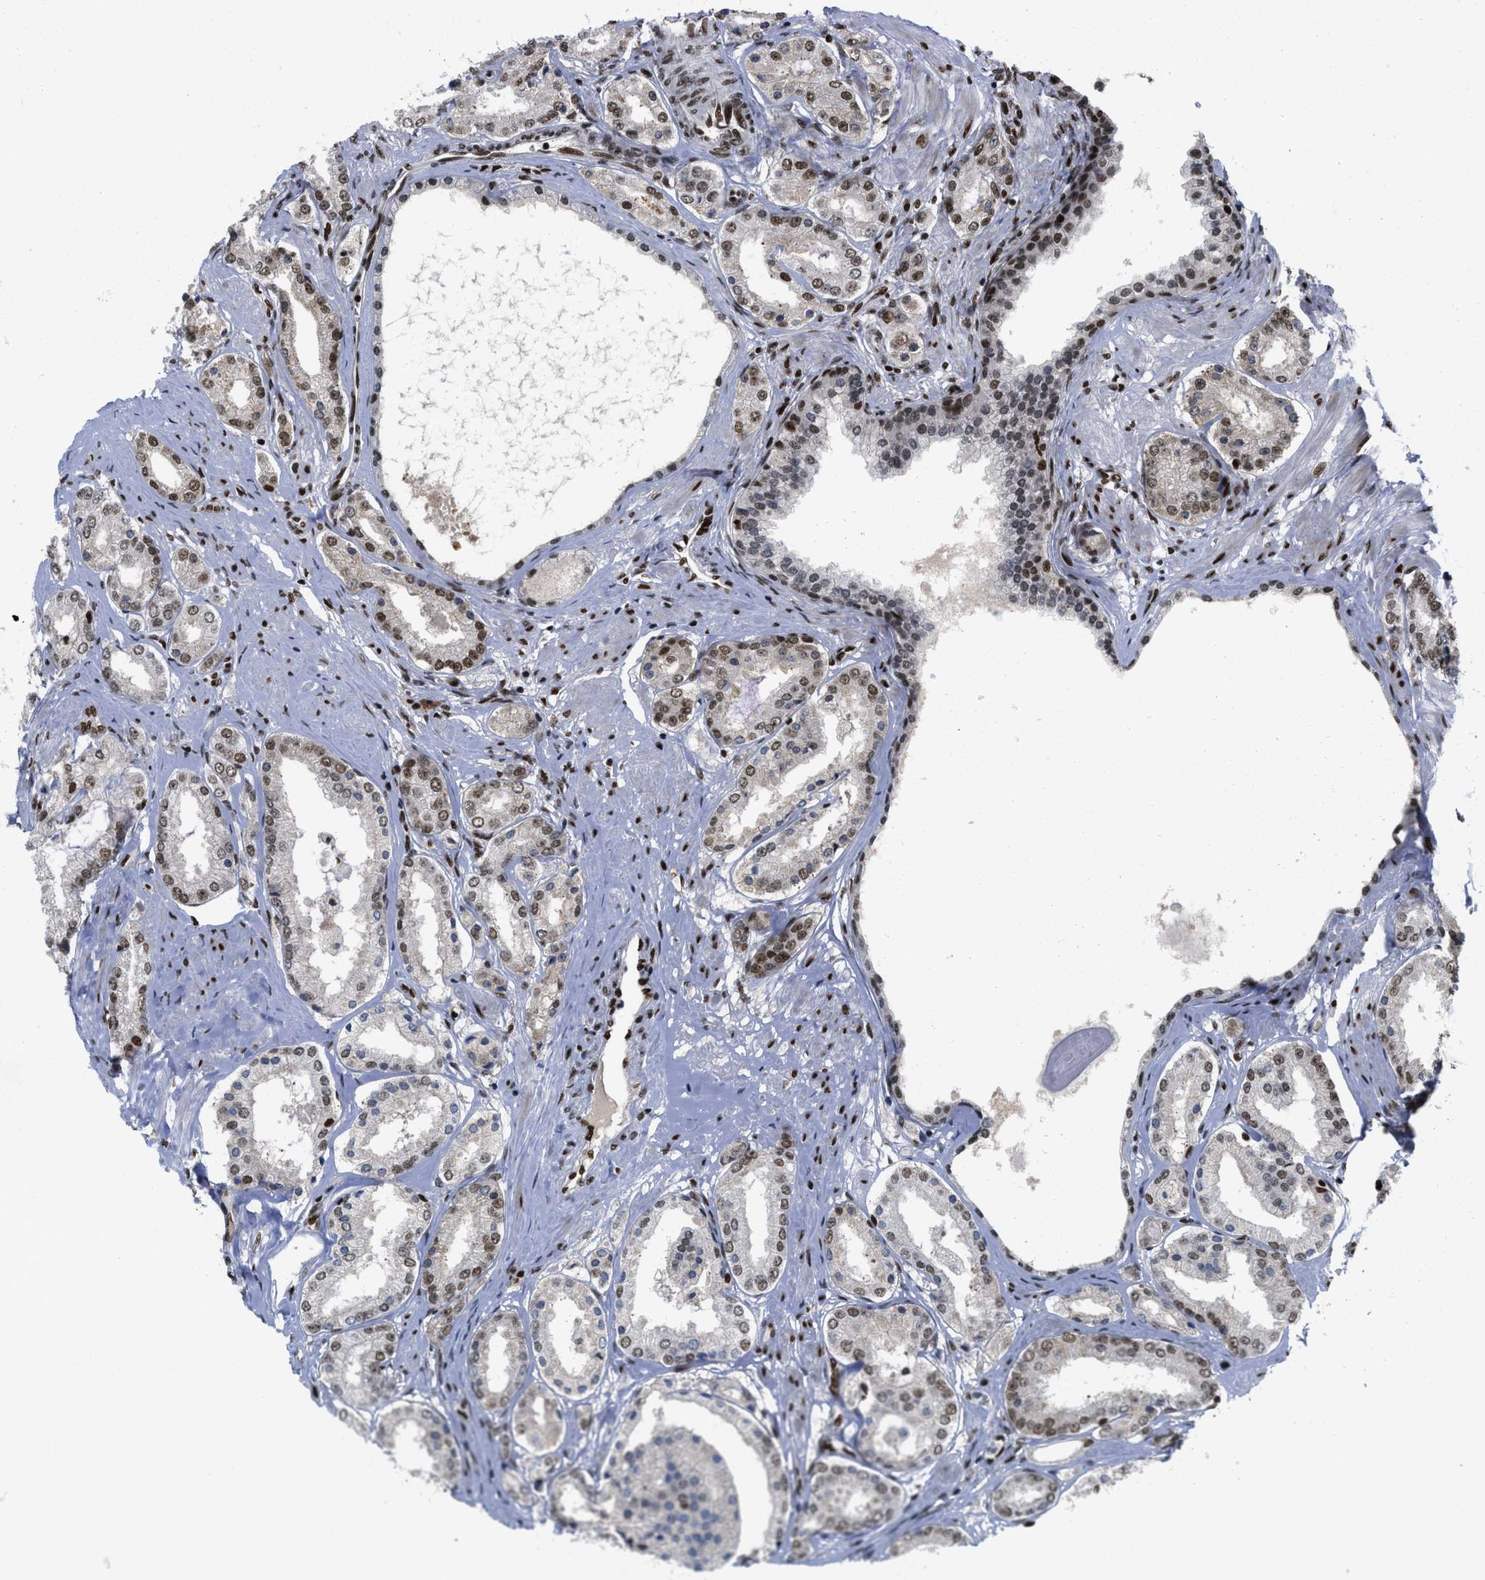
{"staining": {"intensity": "moderate", "quantity": "25%-75%", "location": "nuclear"}, "tissue": "prostate cancer", "cell_type": "Tumor cells", "image_type": "cancer", "snomed": [{"axis": "morphology", "description": "Adenocarcinoma, Low grade"}, {"axis": "topography", "description": "Prostate"}], "caption": "Immunohistochemical staining of prostate adenocarcinoma (low-grade) exhibits moderate nuclear protein positivity in about 25%-75% of tumor cells.", "gene": "RFX5", "patient": {"sex": "male", "age": 63}}